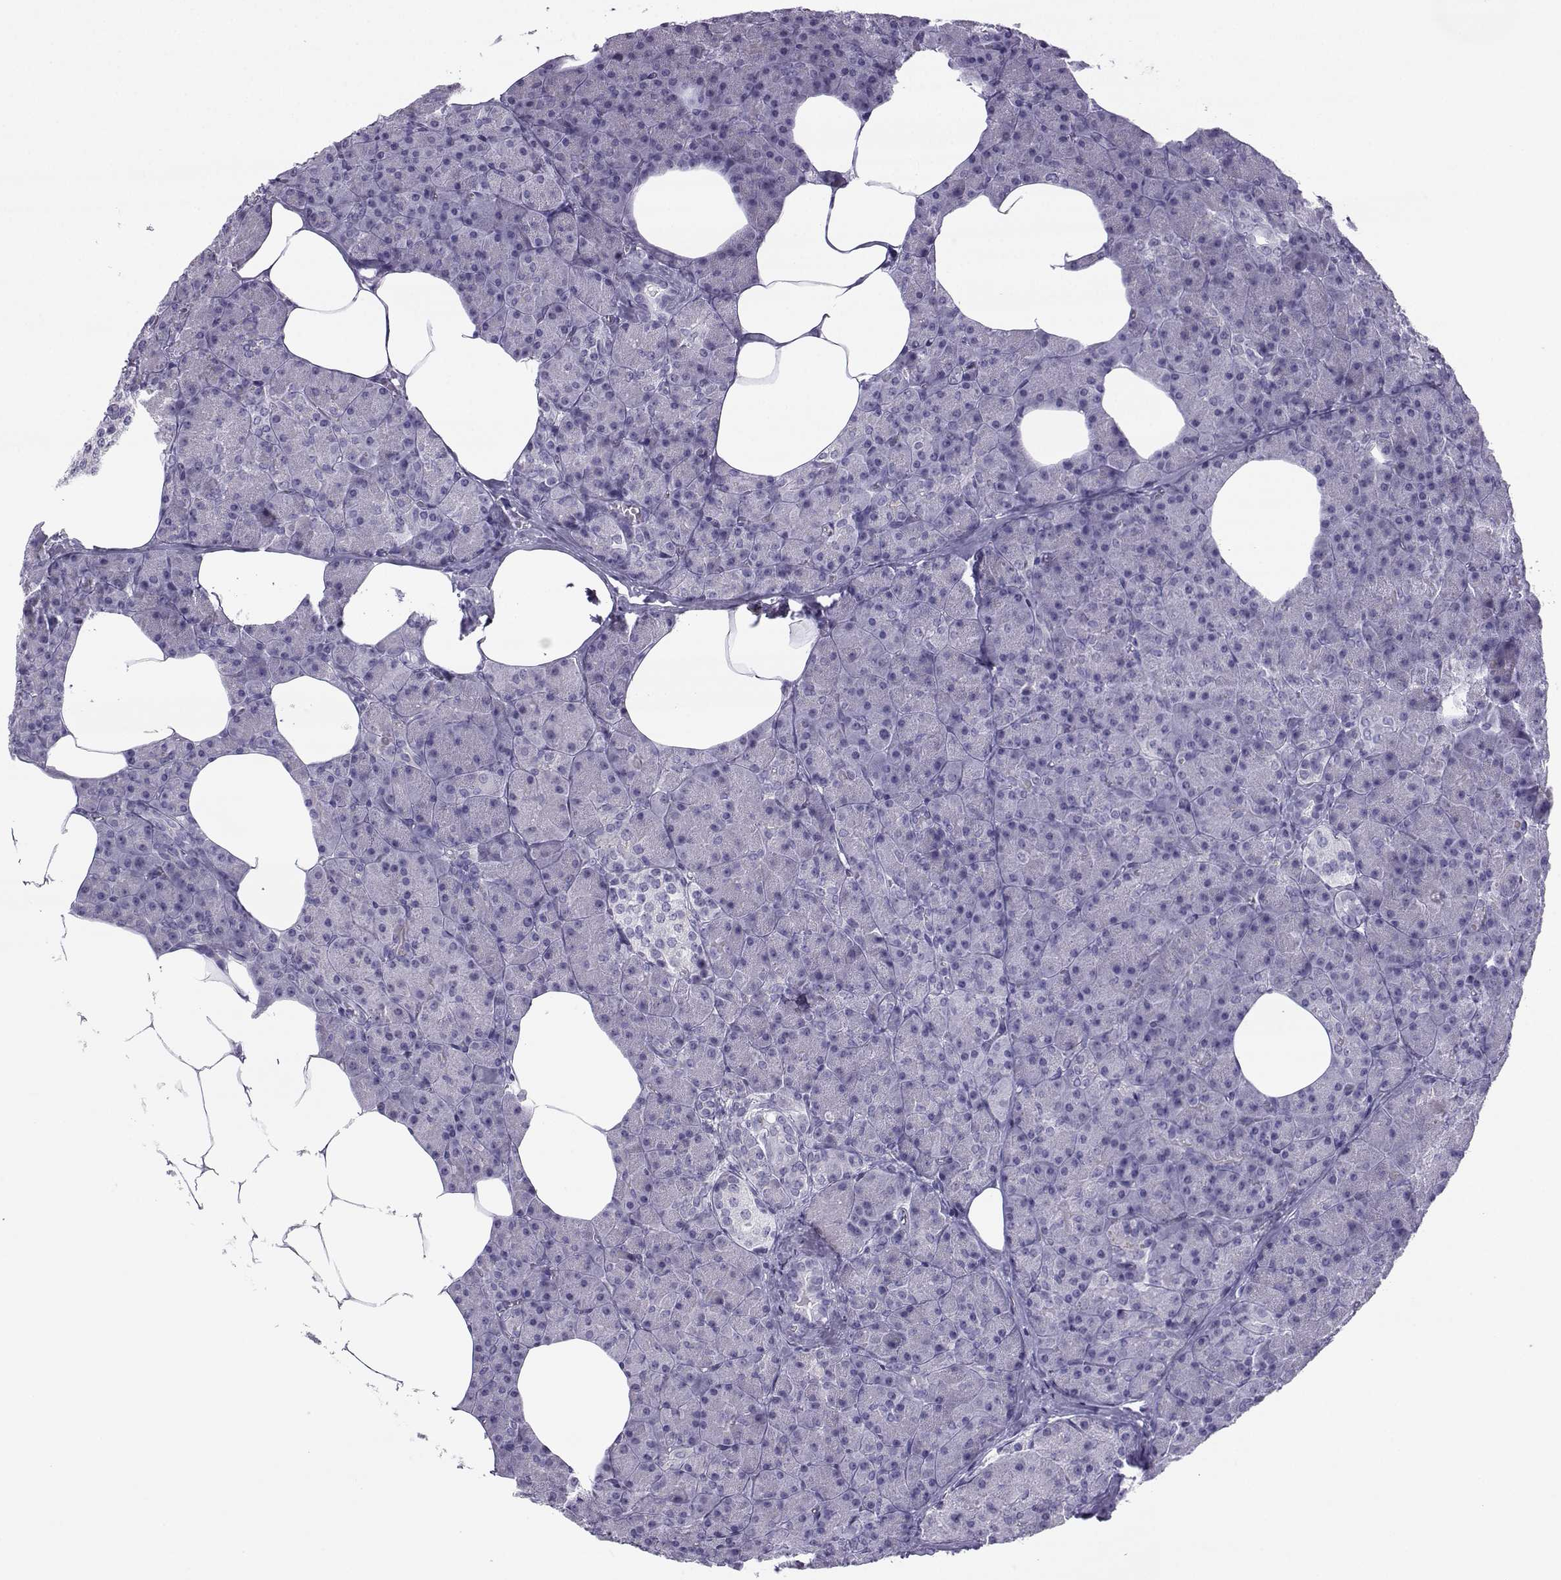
{"staining": {"intensity": "negative", "quantity": "none", "location": "none"}, "tissue": "pancreas", "cell_type": "Exocrine glandular cells", "image_type": "normal", "snomed": [{"axis": "morphology", "description": "Normal tissue, NOS"}, {"axis": "topography", "description": "Pancreas"}], "caption": "Exocrine glandular cells are negative for brown protein staining in normal pancreas. (Stains: DAB (3,3'-diaminobenzidine) IHC with hematoxylin counter stain, Microscopy: brightfield microscopy at high magnification).", "gene": "ARMC2", "patient": {"sex": "female", "age": 45}}